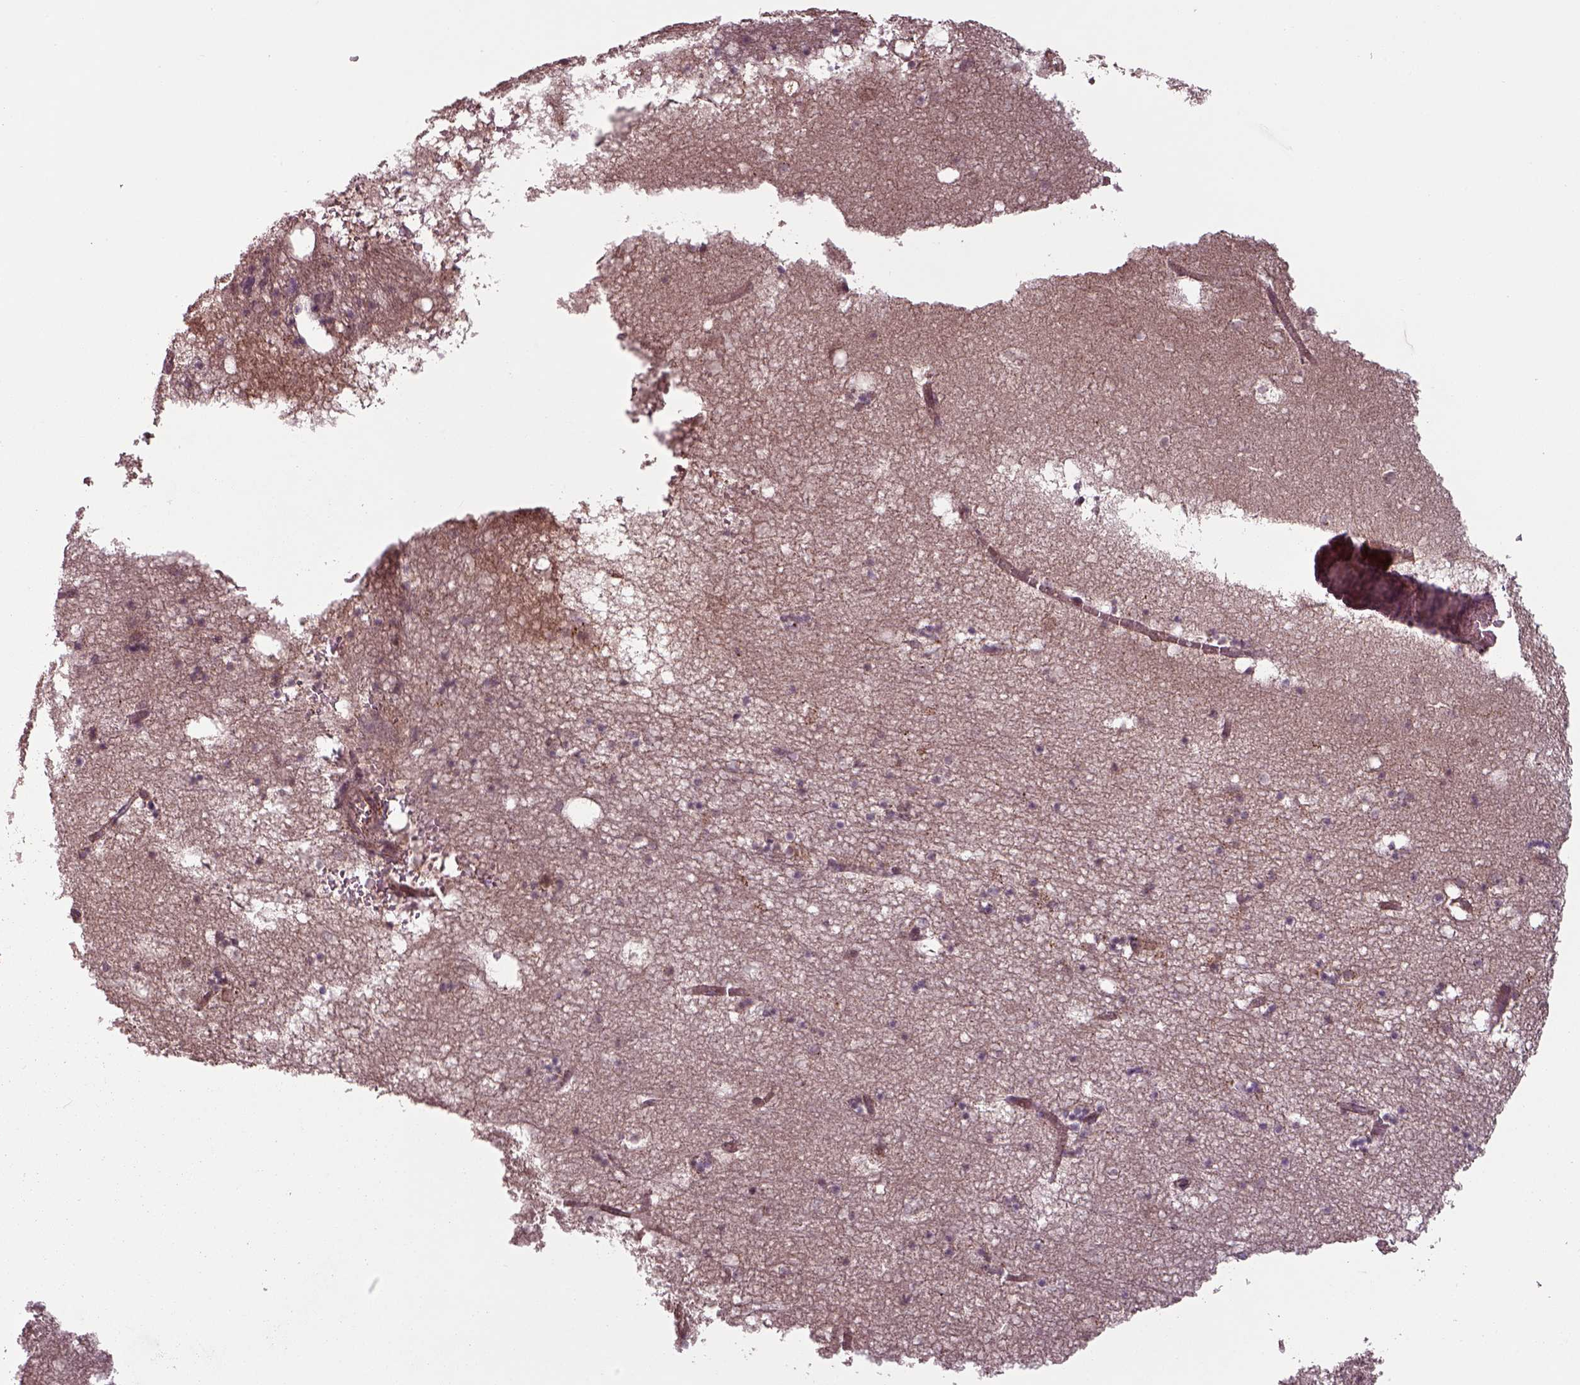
{"staining": {"intensity": "strong", "quantity": "<25%", "location": "cytoplasmic/membranous"}, "tissue": "hippocampus", "cell_type": "Glial cells", "image_type": "normal", "snomed": [{"axis": "morphology", "description": "Normal tissue, NOS"}, {"axis": "topography", "description": "Hippocampus"}], "caption": "Protein positivity by immunohistochemistry (IHC) demonstrates strong cytoplasmic/membranous positivity in approximately <25% of glial cells in normal hippocampus. (Brightfield microscopy of DAB IHC at high magnification).", "gene": "CHMP3", "patient": {"sex": "male", "age": 58}}